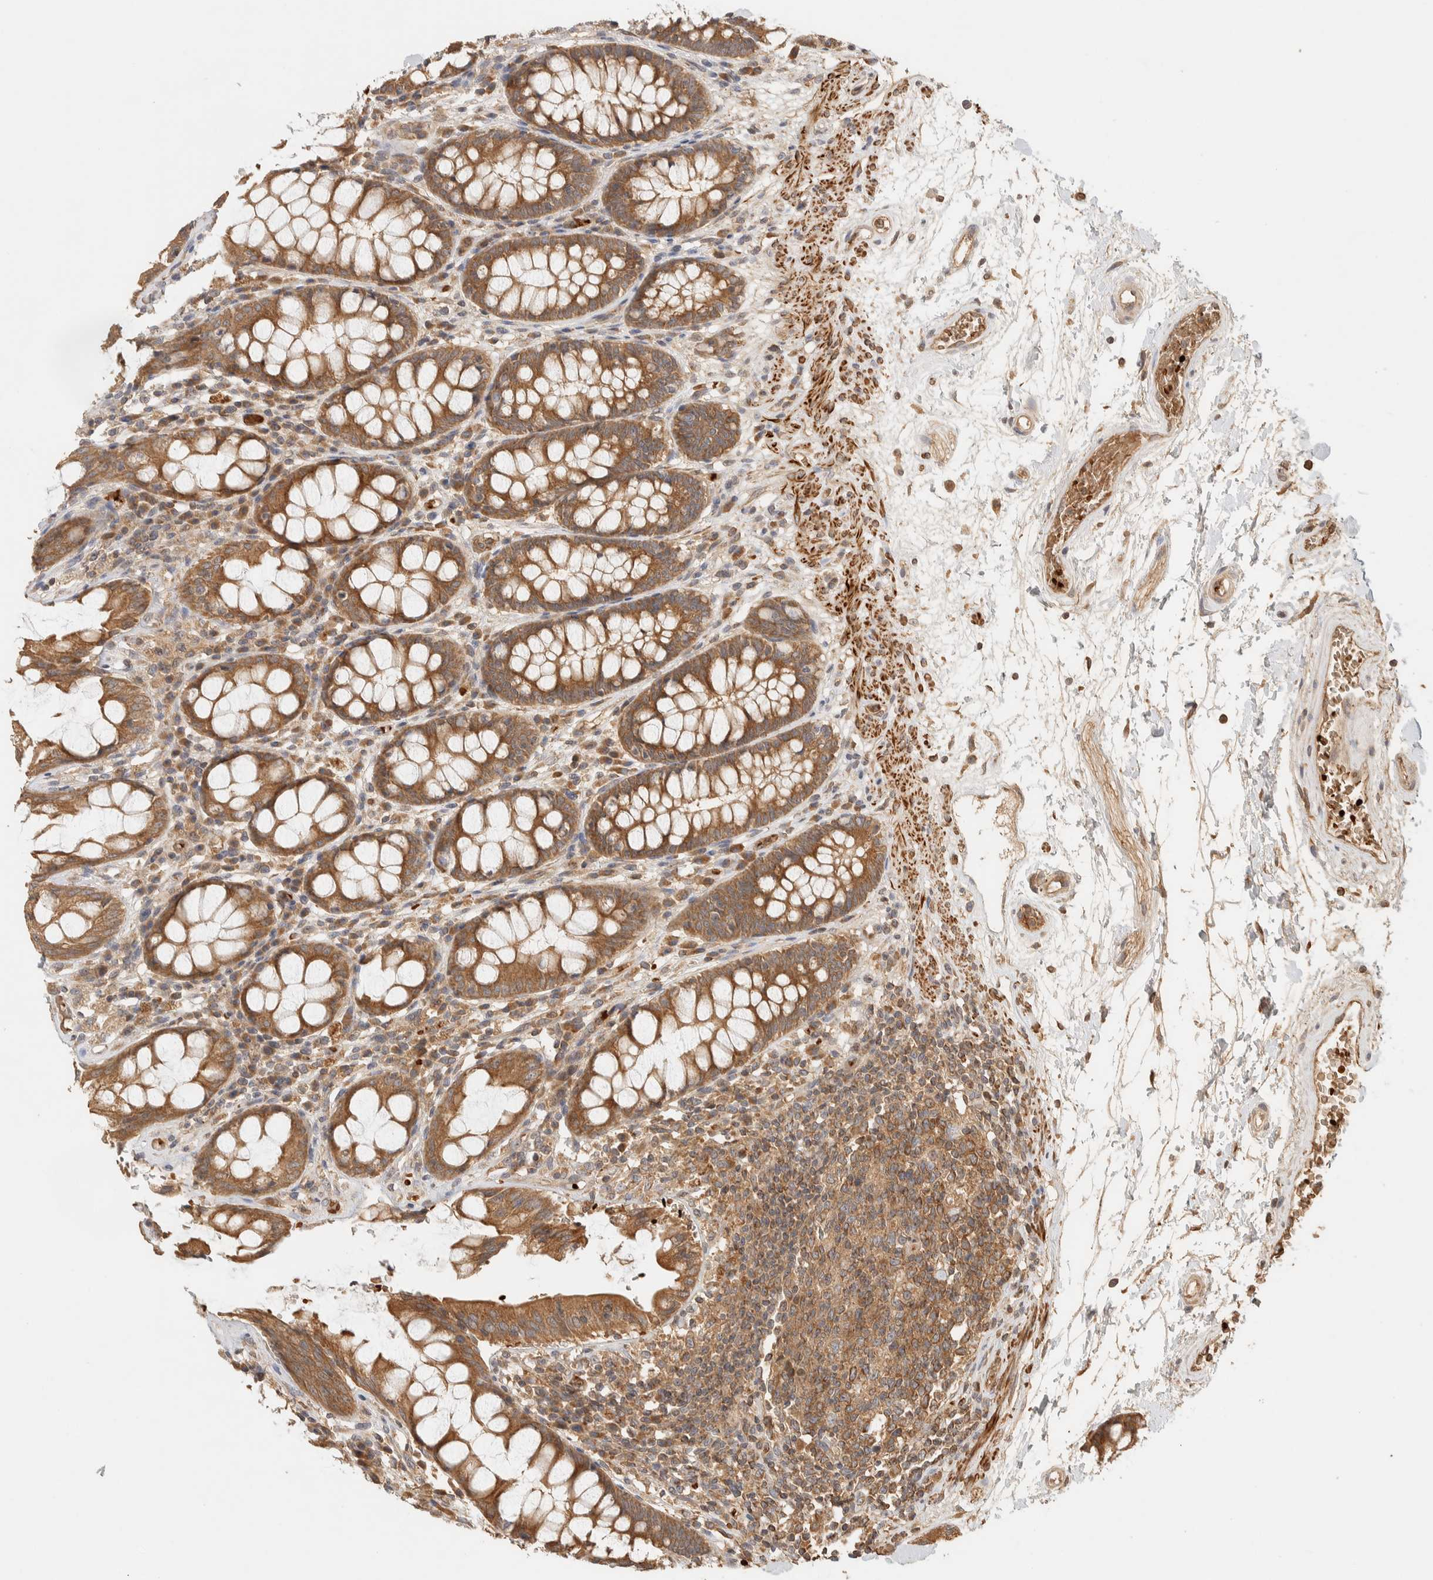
{"staining": {"intensity": "moderate", "quantity": ">75%", "location": "cytoplasmic/membranous"}, "tissue": "rectum", "cell_type": "Glandular cells", "image_type": "normal", "snomed": [{"axis": "morphology", "description": "Normal tissue, NOS"}, {"axis": "topography", "description": "Rectum"}], "caption": "Immunohistochemistry (DAB (3,3'-diaminobenzidine)) staining of benign human rectum exhibits moderate cytoplasmic/membranous protein expression in approximately >75% of glandular cells.", "gene": "TTI2", "patient": {"sex": "male", "age": 64}}